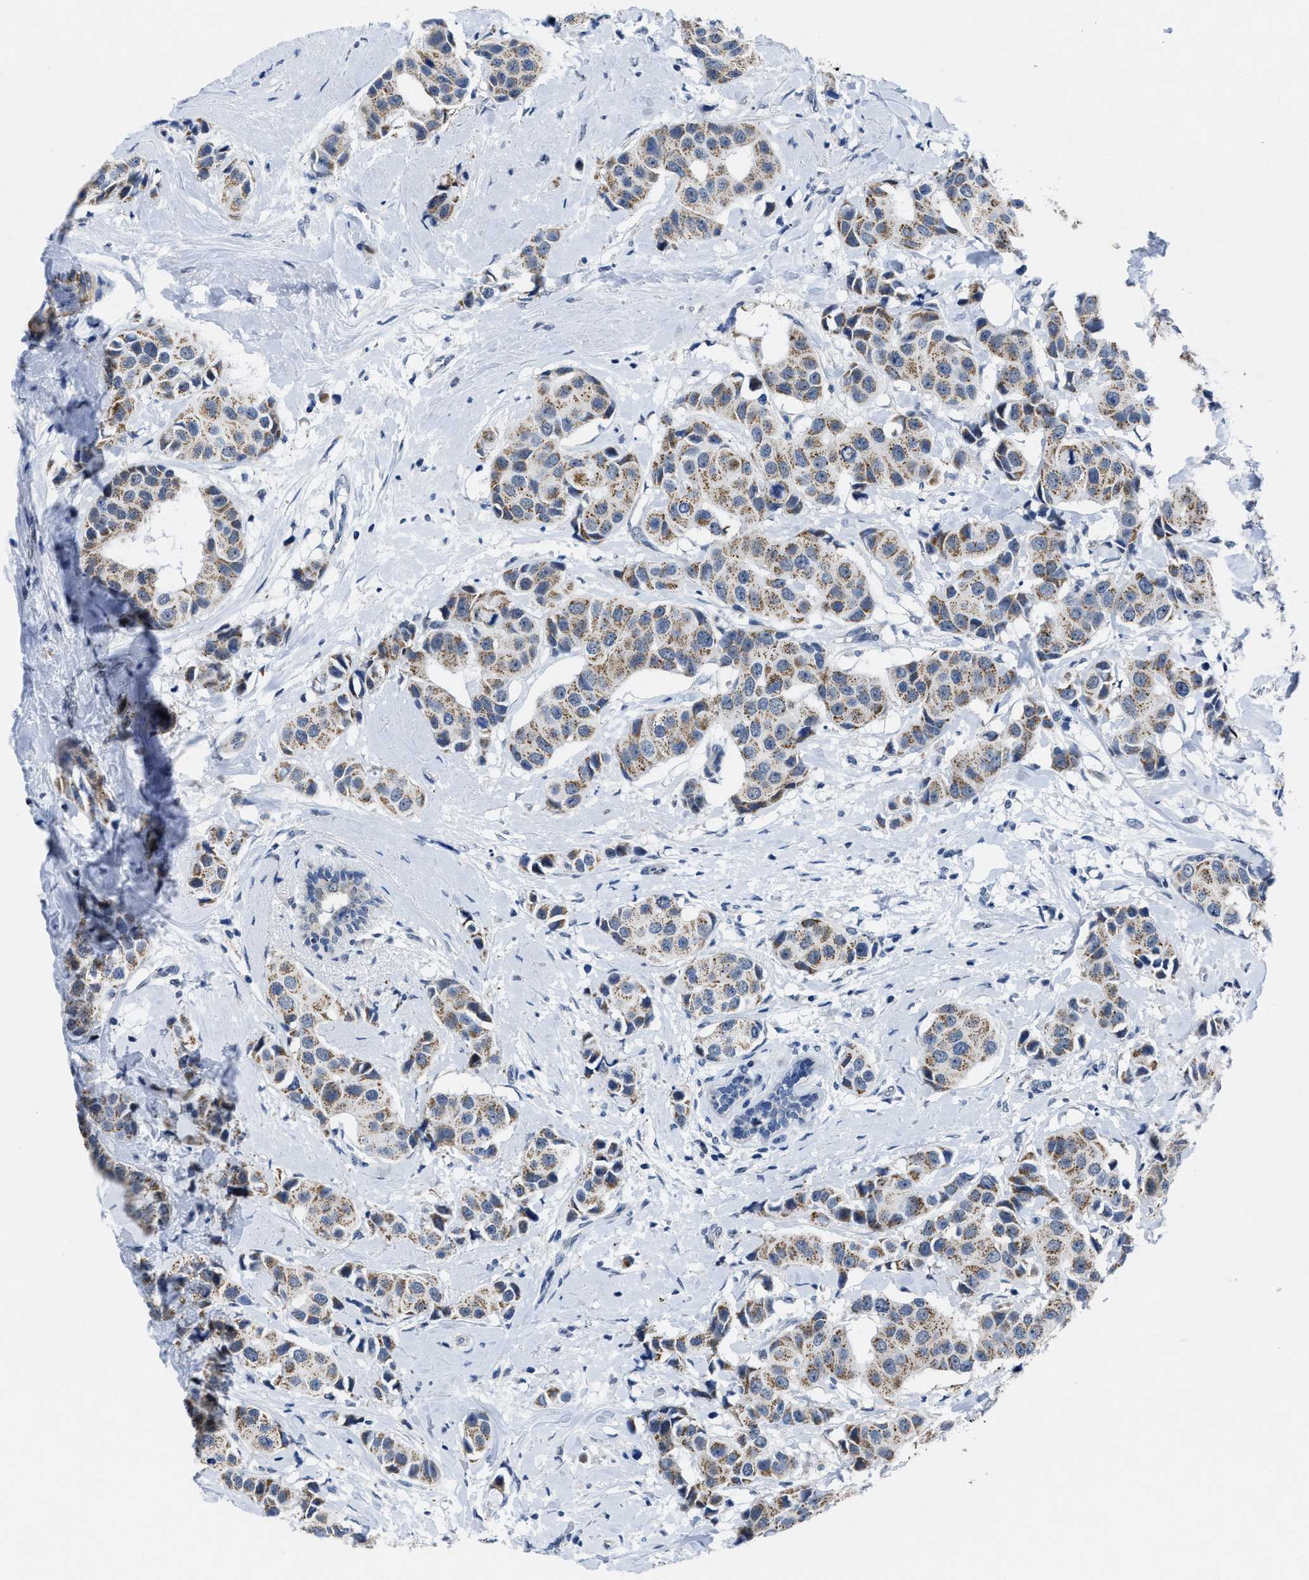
{"staining": {"intensity": "moderate", "quantity": ">75%", "location": "cytoplasmic/membranous"}, "tissue": "breast cancer", "cell_type": "Tumor cells", "image_type": "cancer", "snomed": [{"axis": "morphology", "description": "Normal tissue, NOS"}, {"axis": "morphology", "description": "Duct carcinoma"}, {"axis": "topography", "description": "Breast"}], "caption": "Protein expression analysis of breast cancer reveals moderate cytoplasmic/membranous positivity in approximately >75% of tumor cells. (DAB = brown stain, brightfield microscopy at high magnification).", "gene": "ID3", "patient": {"sex": "female", "age": 39}}